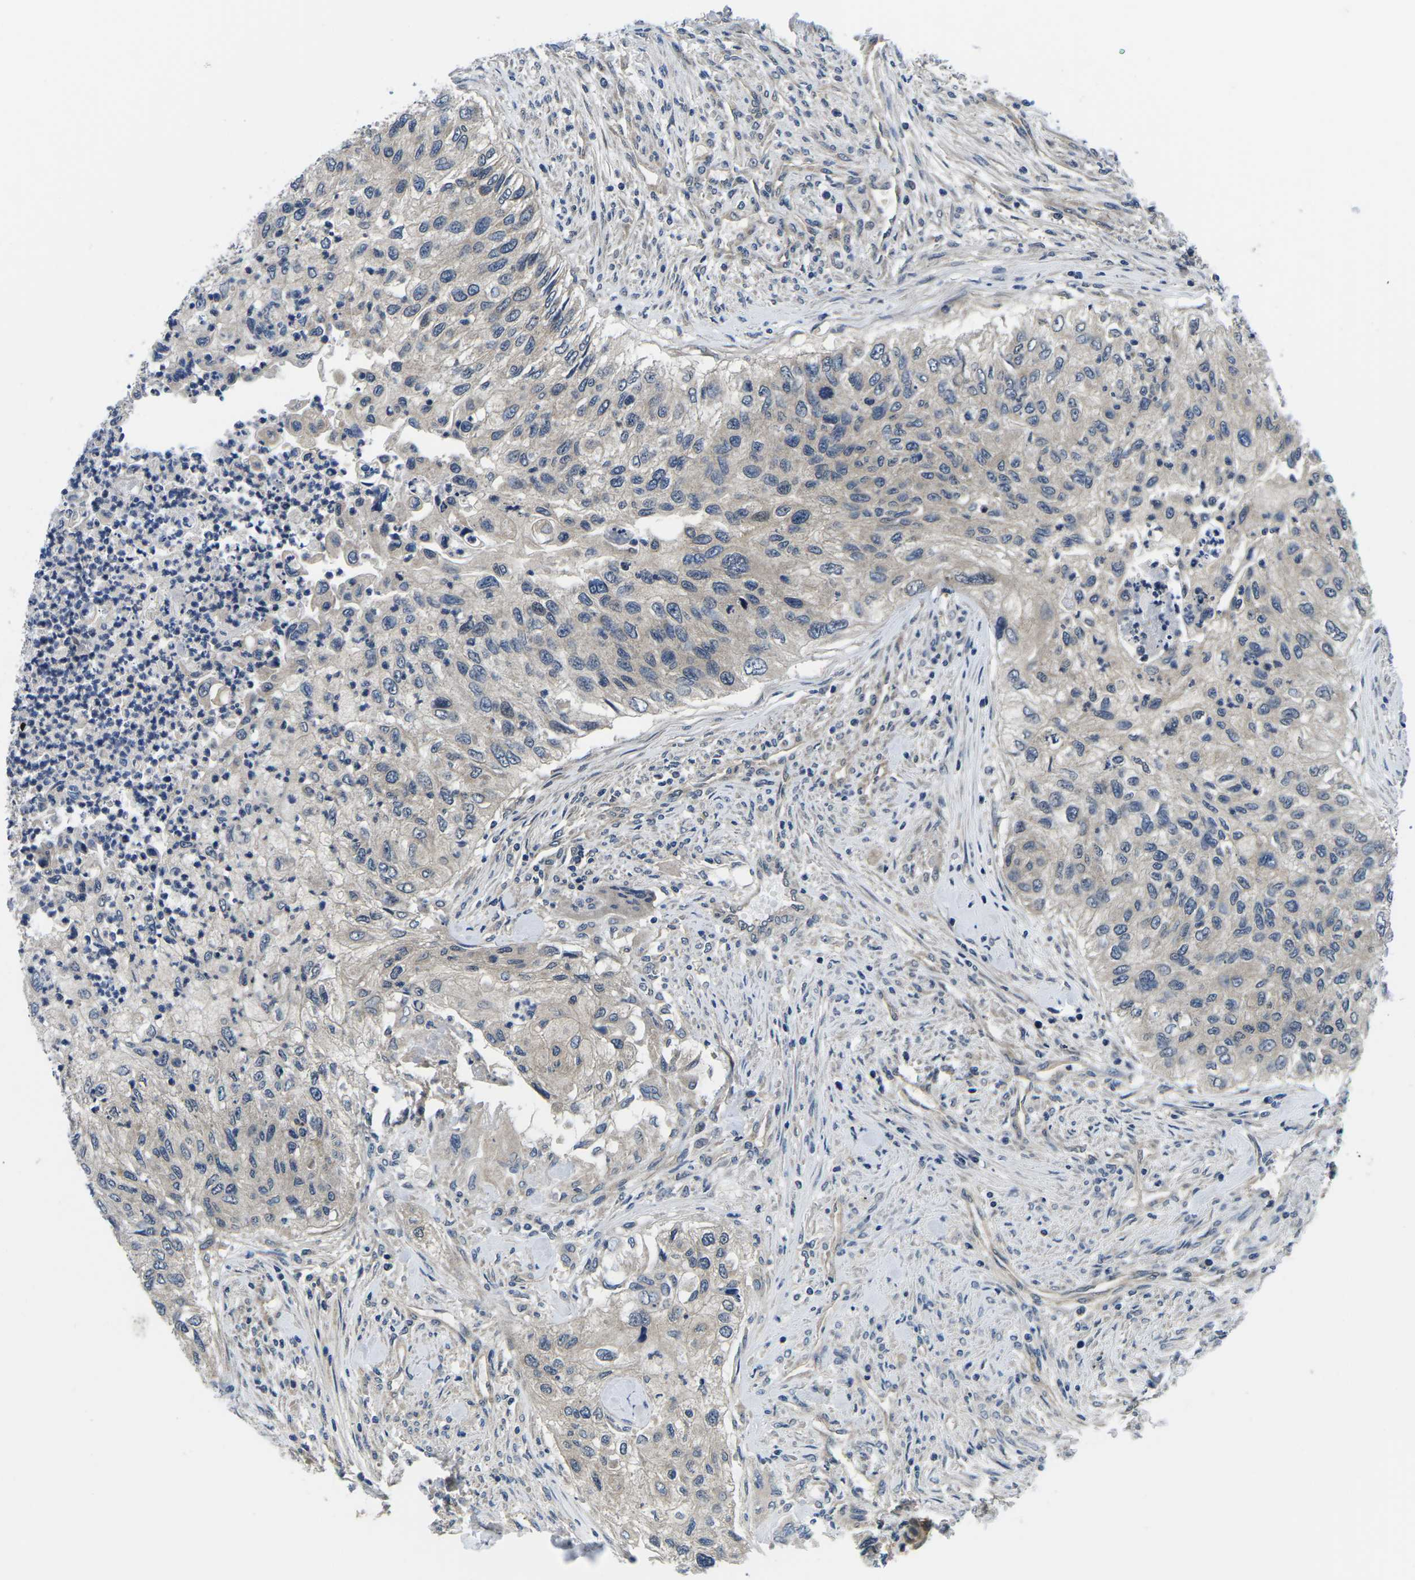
{"staining": {"intensity": "weak", "quantity": ">75%", "location": "cytoplasmic/membranous"}, "tissue": "urothelial cancer", "cell_type": "Tumor cells", "image_type": "cancer", "snomed": [{"axis": "morphology", "description": "Urothelial carcinoma, High grade"}, {"axis": "topography", "description": "Urinary bladder"}], "caption": "About >75% of tumor cells in human urothelial carcinoma (high-grade) reveal weak cytoplasmic/membranous protein expression as visualized by brown immunohistochemical staining.", "gene": "GSK3B", "patient": {"sex": "female", "age": 60}}